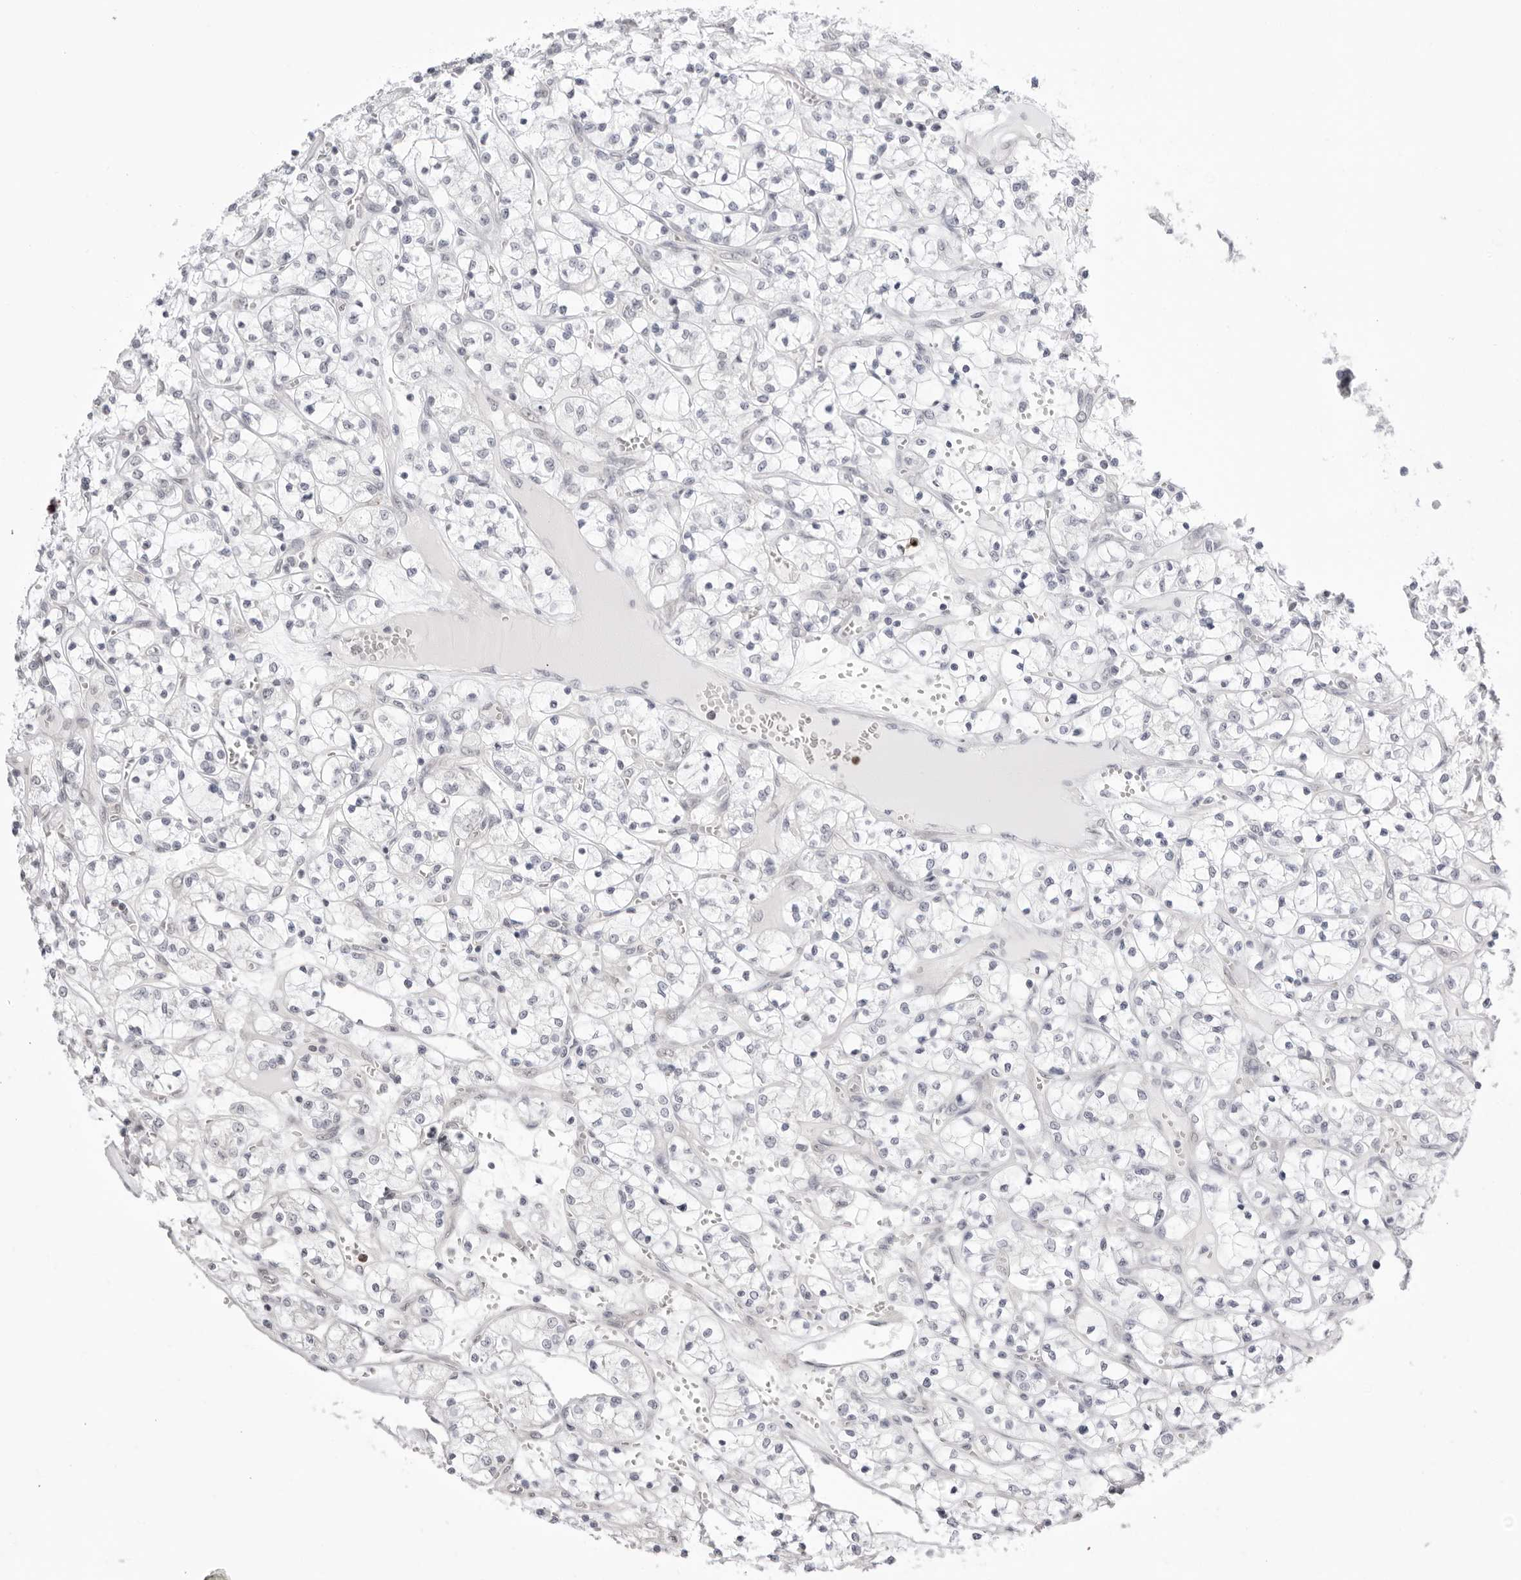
{"staining": {"intensity": "negative", "quantity": "none", "location": "none"}, "tissue": "renal cancer", "cell_type": "Tumor cells", "image_type": "cancer", "snomed": [{"axis": "morphology", "description": "Adenocarcinoma, NOS"}, {"axis": "topography", "description": "Kidney"}], "caption": "DAB immunohistochemical staining of human renal cancer shows no significant positivity in tumor cells.", "gene": "PPP2R5C", "patient": {"sex": "female", "age": 69}}